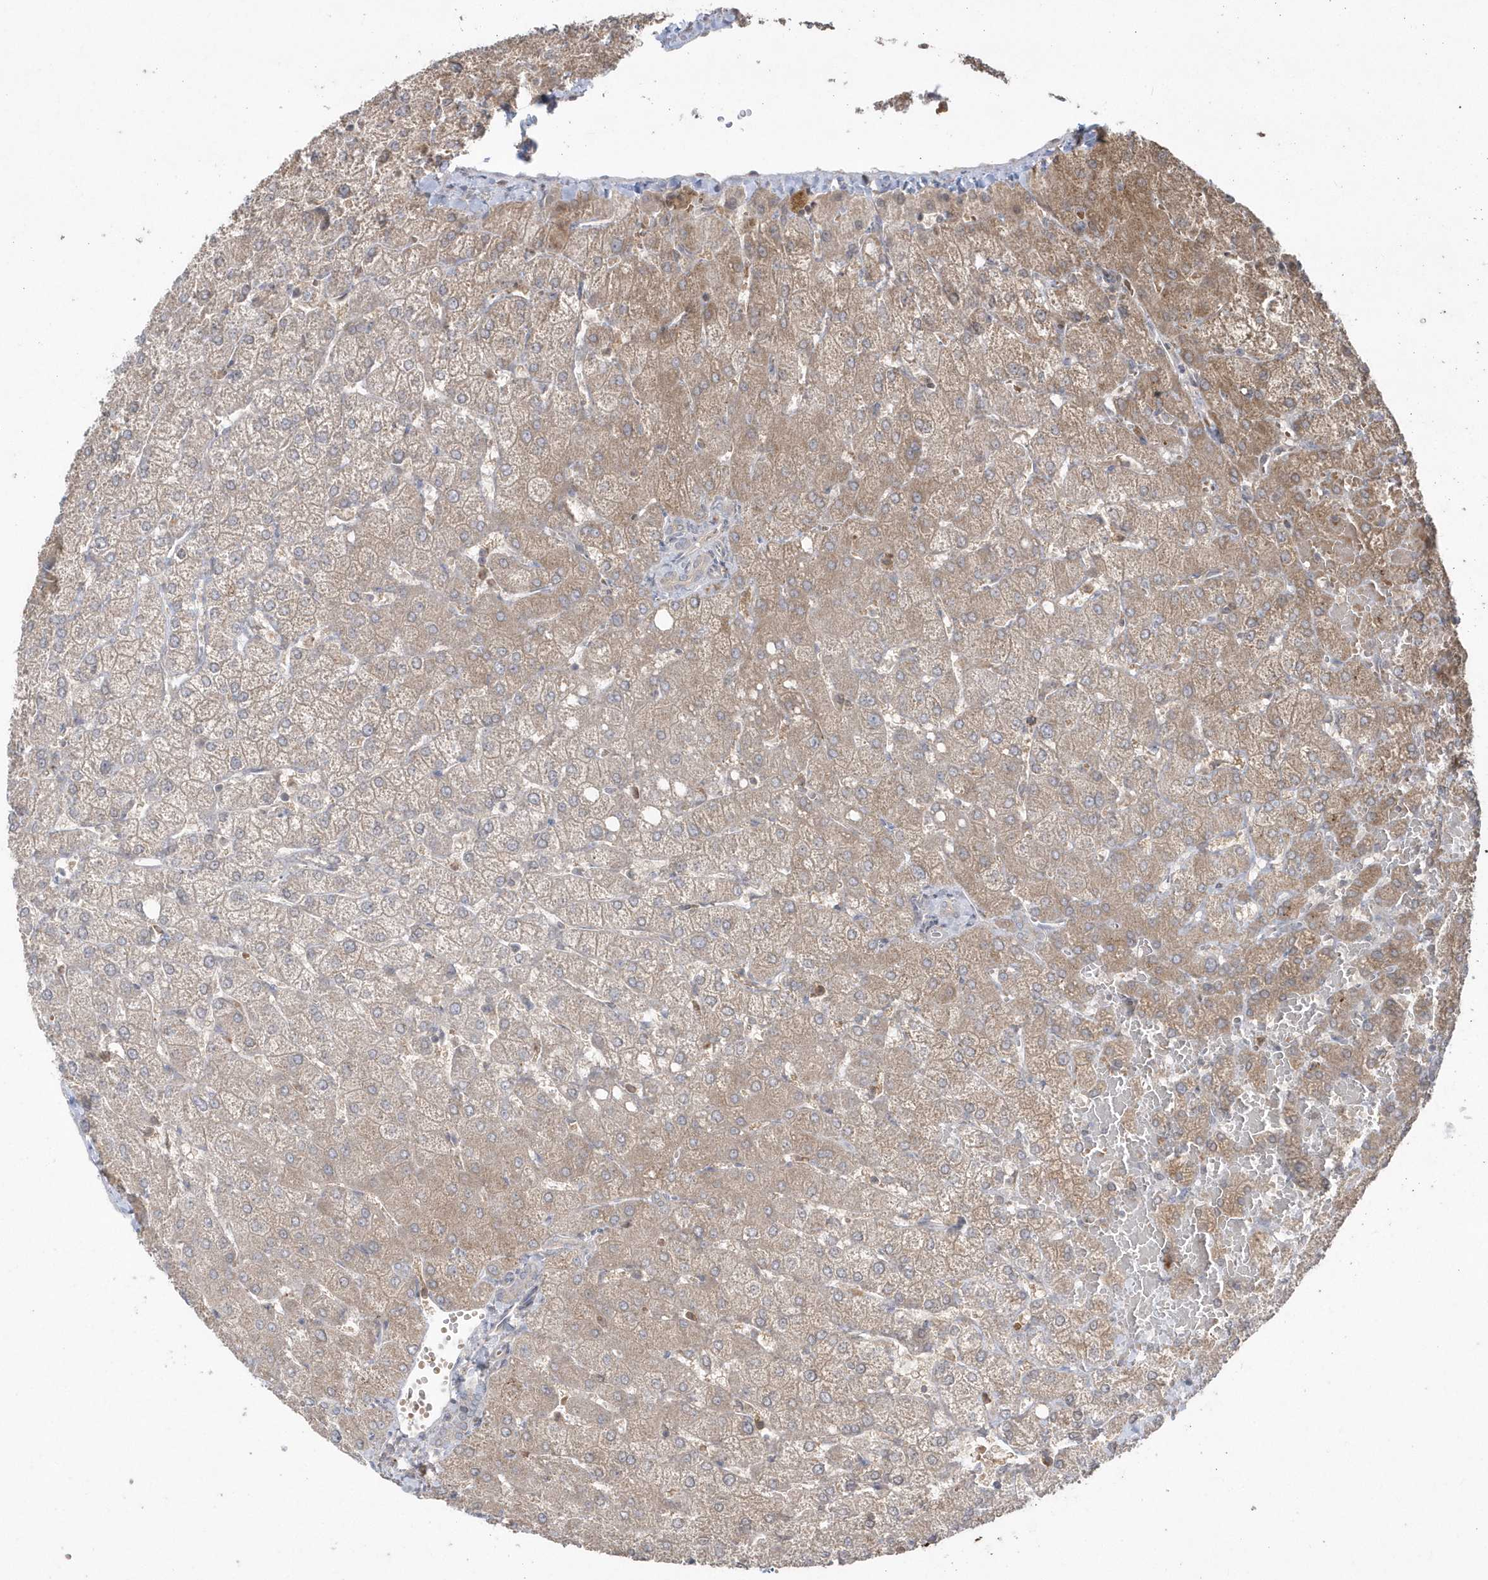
{"staining": {"intensity": "weak", "quantity": "<25%", "location": "cytoplasmic/membranous"}, "tissue": "liver", "cell_type": "Cholangiocytes", "image_type": "normal", "snomed": [{"axis": "morphology", "description": "Normal tissue, NOS"}, {"axis": "topography", "description": "Liver"}], "caption": "Cholangiocytes show no significant expression in normal liver. (DAB IHC visualized using brightfield microscopy, high magnification).", "gene": "GEMIN6", "patient": {"sex": "female", "age": 54}}